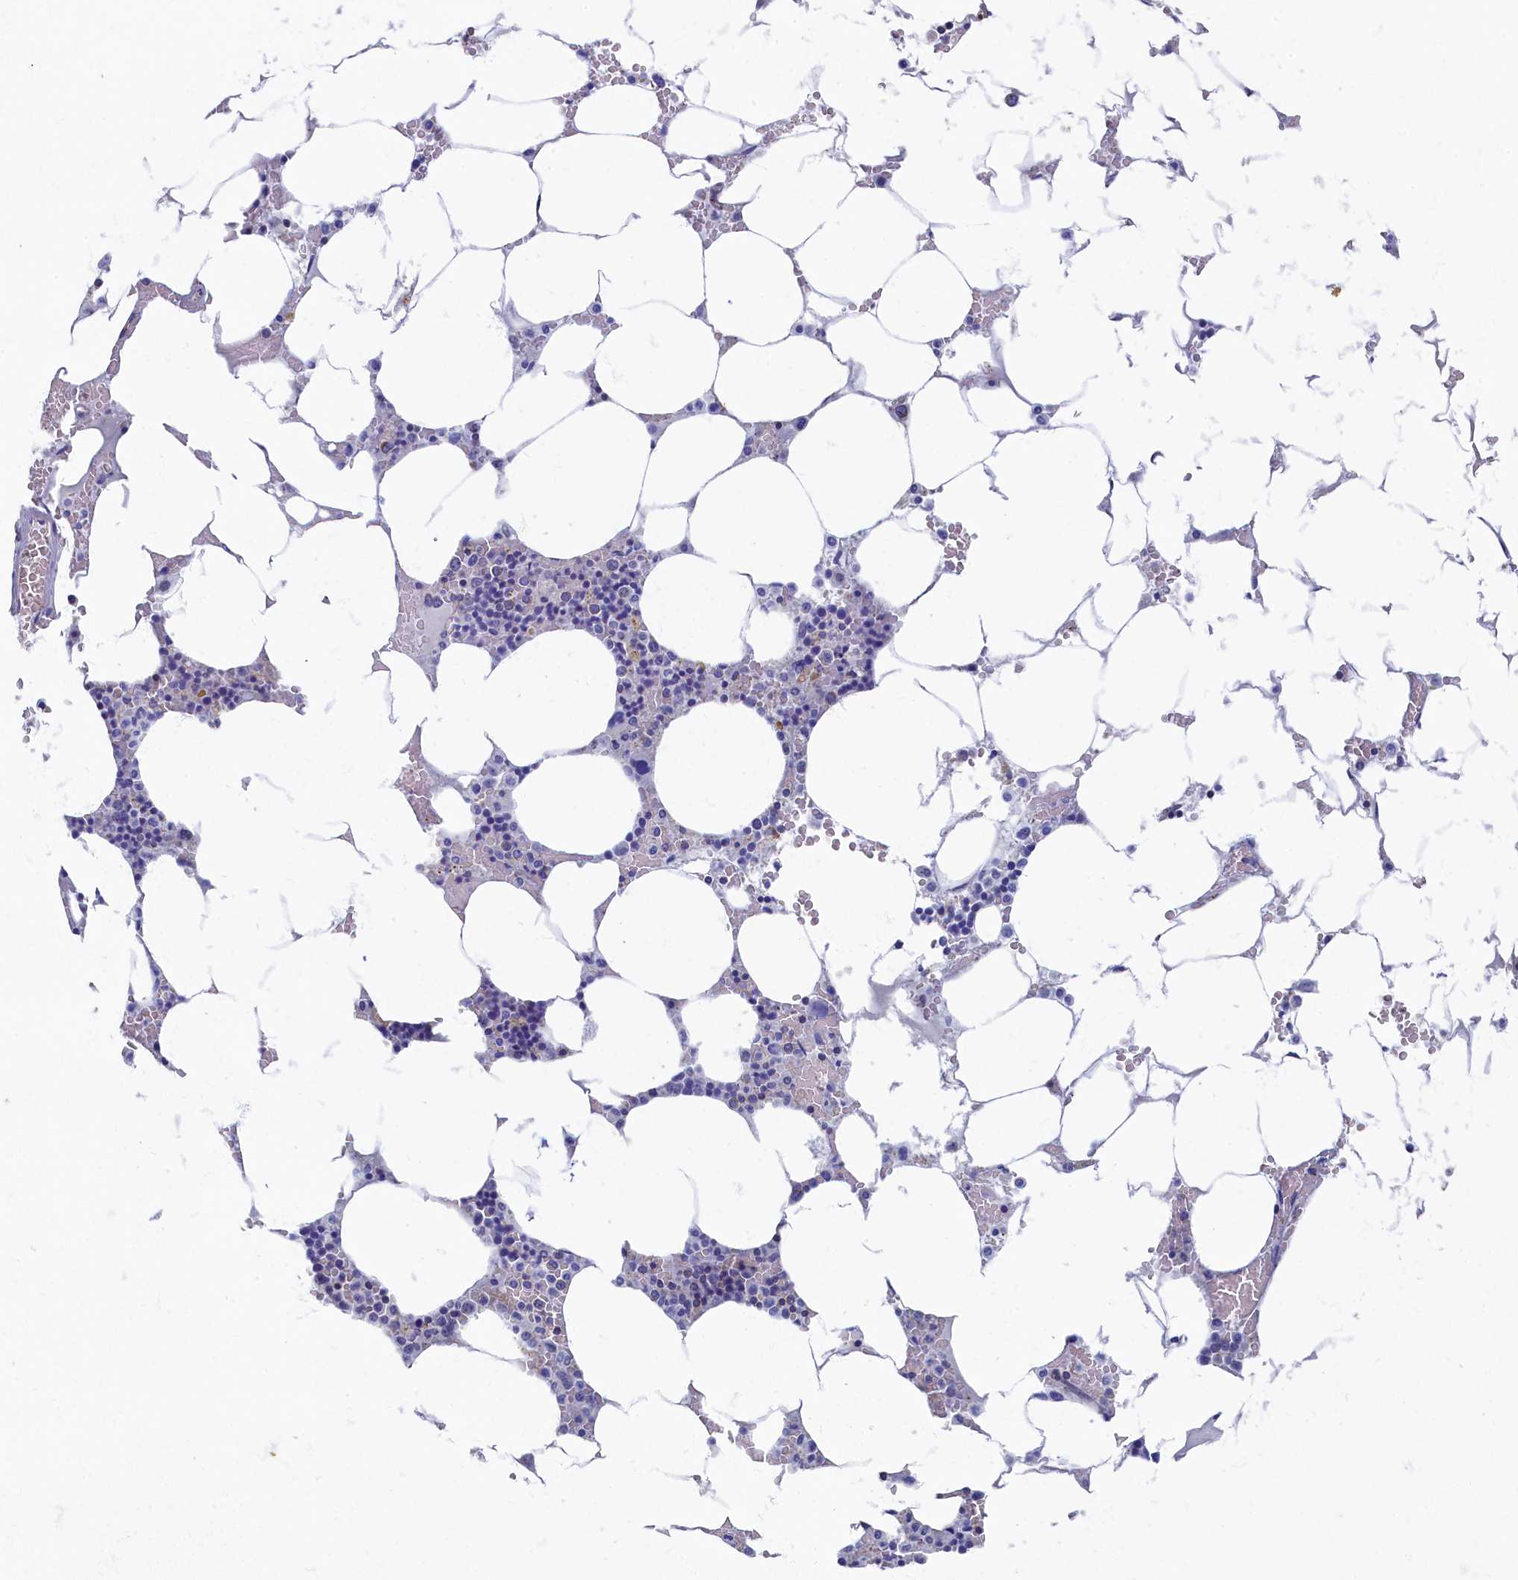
{"staining": {"intensity": "negative", "quantity": "none", "location": "none"}, "tissue": "bone marrow", "cell_type": "Hematopoietic cells", "image_type": "normal", "snomed": [{"axis": "morphology", "description": "Normal tissue, NOS"}, {"axis": "topography", "description": "Bone marrow"}], "caption": "The image shows no staining of hematopoietic cells in normal bone marrow.", "gene": "OCIAD2", "patient": {"sex": "male", "age": 70}}